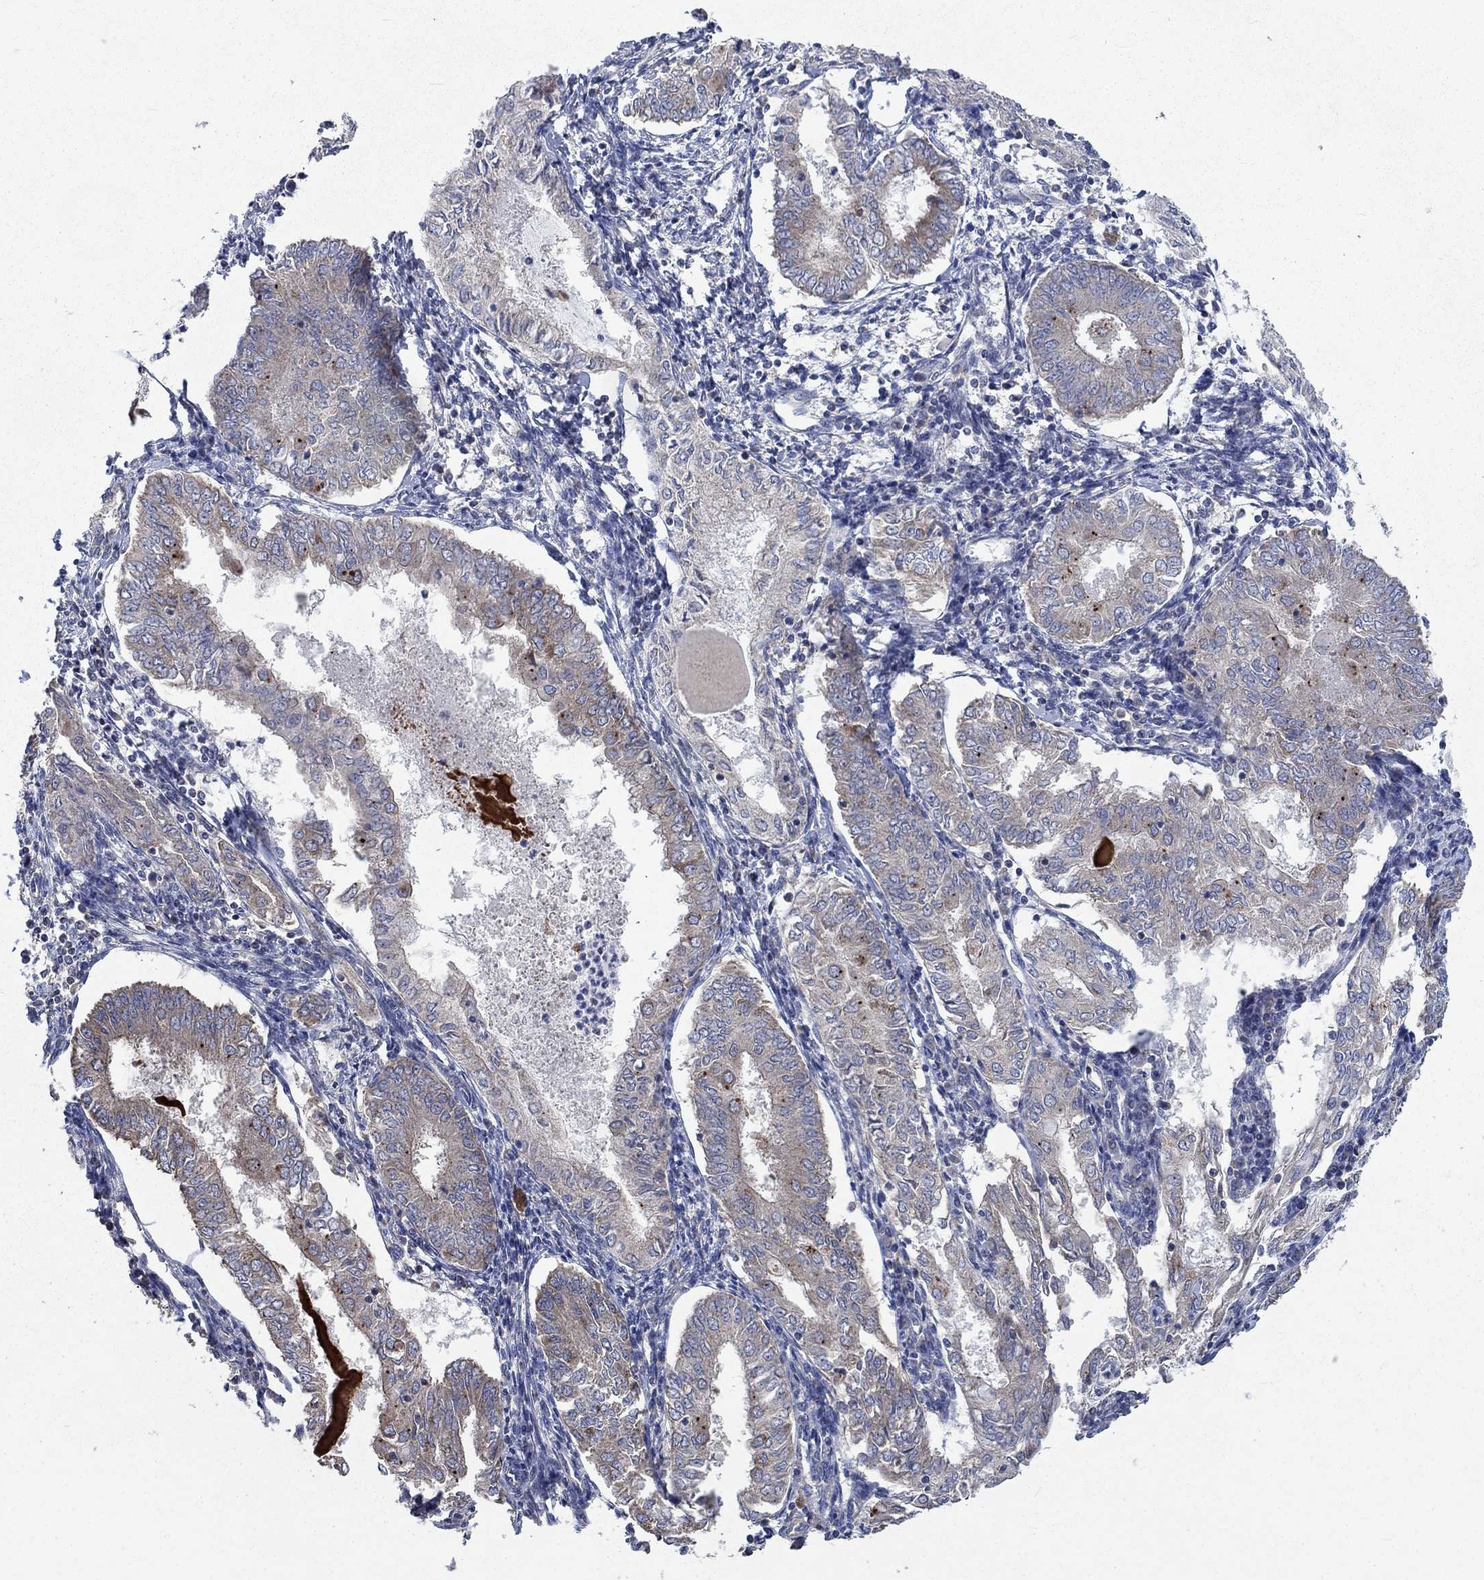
{"staining": {"intensity": "weak", "quantity": "25%-75%", "location": "cytoplasmic/membranous"}, "tissue": "endometrial cancer", "cell_type": "Tumor cells", "image_type": "cancer", "snomed": [{"axis": "morphology", "description": "Adenocarcinoma, NOS"}, {"axis": "topography", "description": "Endometrium"}], "caption": "Protein expression analysis of human adenocarcinoma (endometrial) reveals weak cytoplasmic/membranous expression in about 25%-75% of tumor cells.", "gene": "UGT8", "patient": {"sex": "female", "age": 68}}